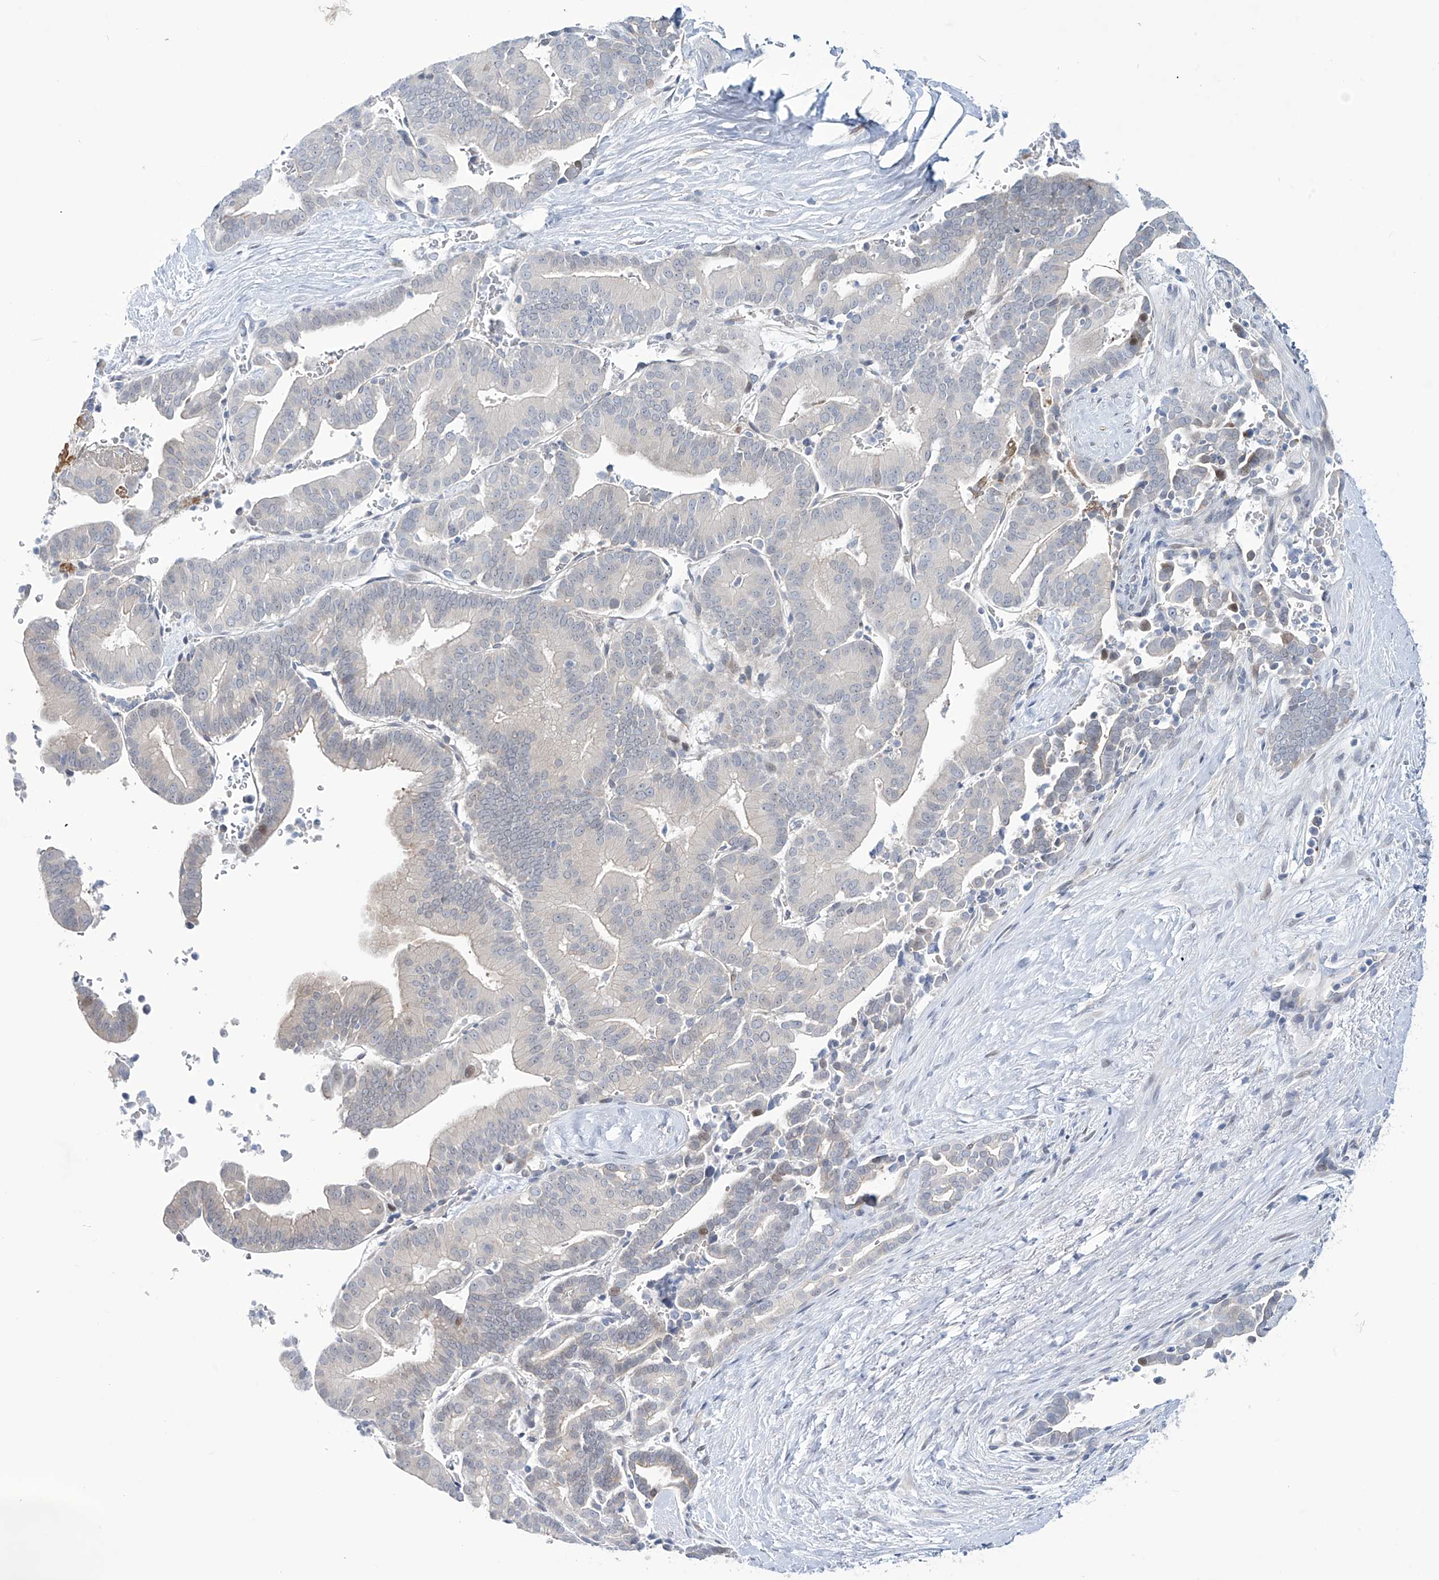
{"staining": {"intensity": "negative", "quantity": "none", "location": "none"}, "tissue": "liver cancer", "cell_type": "Tumor cells", "image_type": "cancer", "snomed": [{"axis": "morphology", "description": "Cholangiocarcinoma"}, {"axis": "topography", "description": "Liver"}], "caption": "Immunohistochemistry (IHC) of liver cancer (cholangiocarcinoma) shows no expression in tumor cells.", "gene": "TRIM60", "patient": {"sex": "female", "age": 75}}